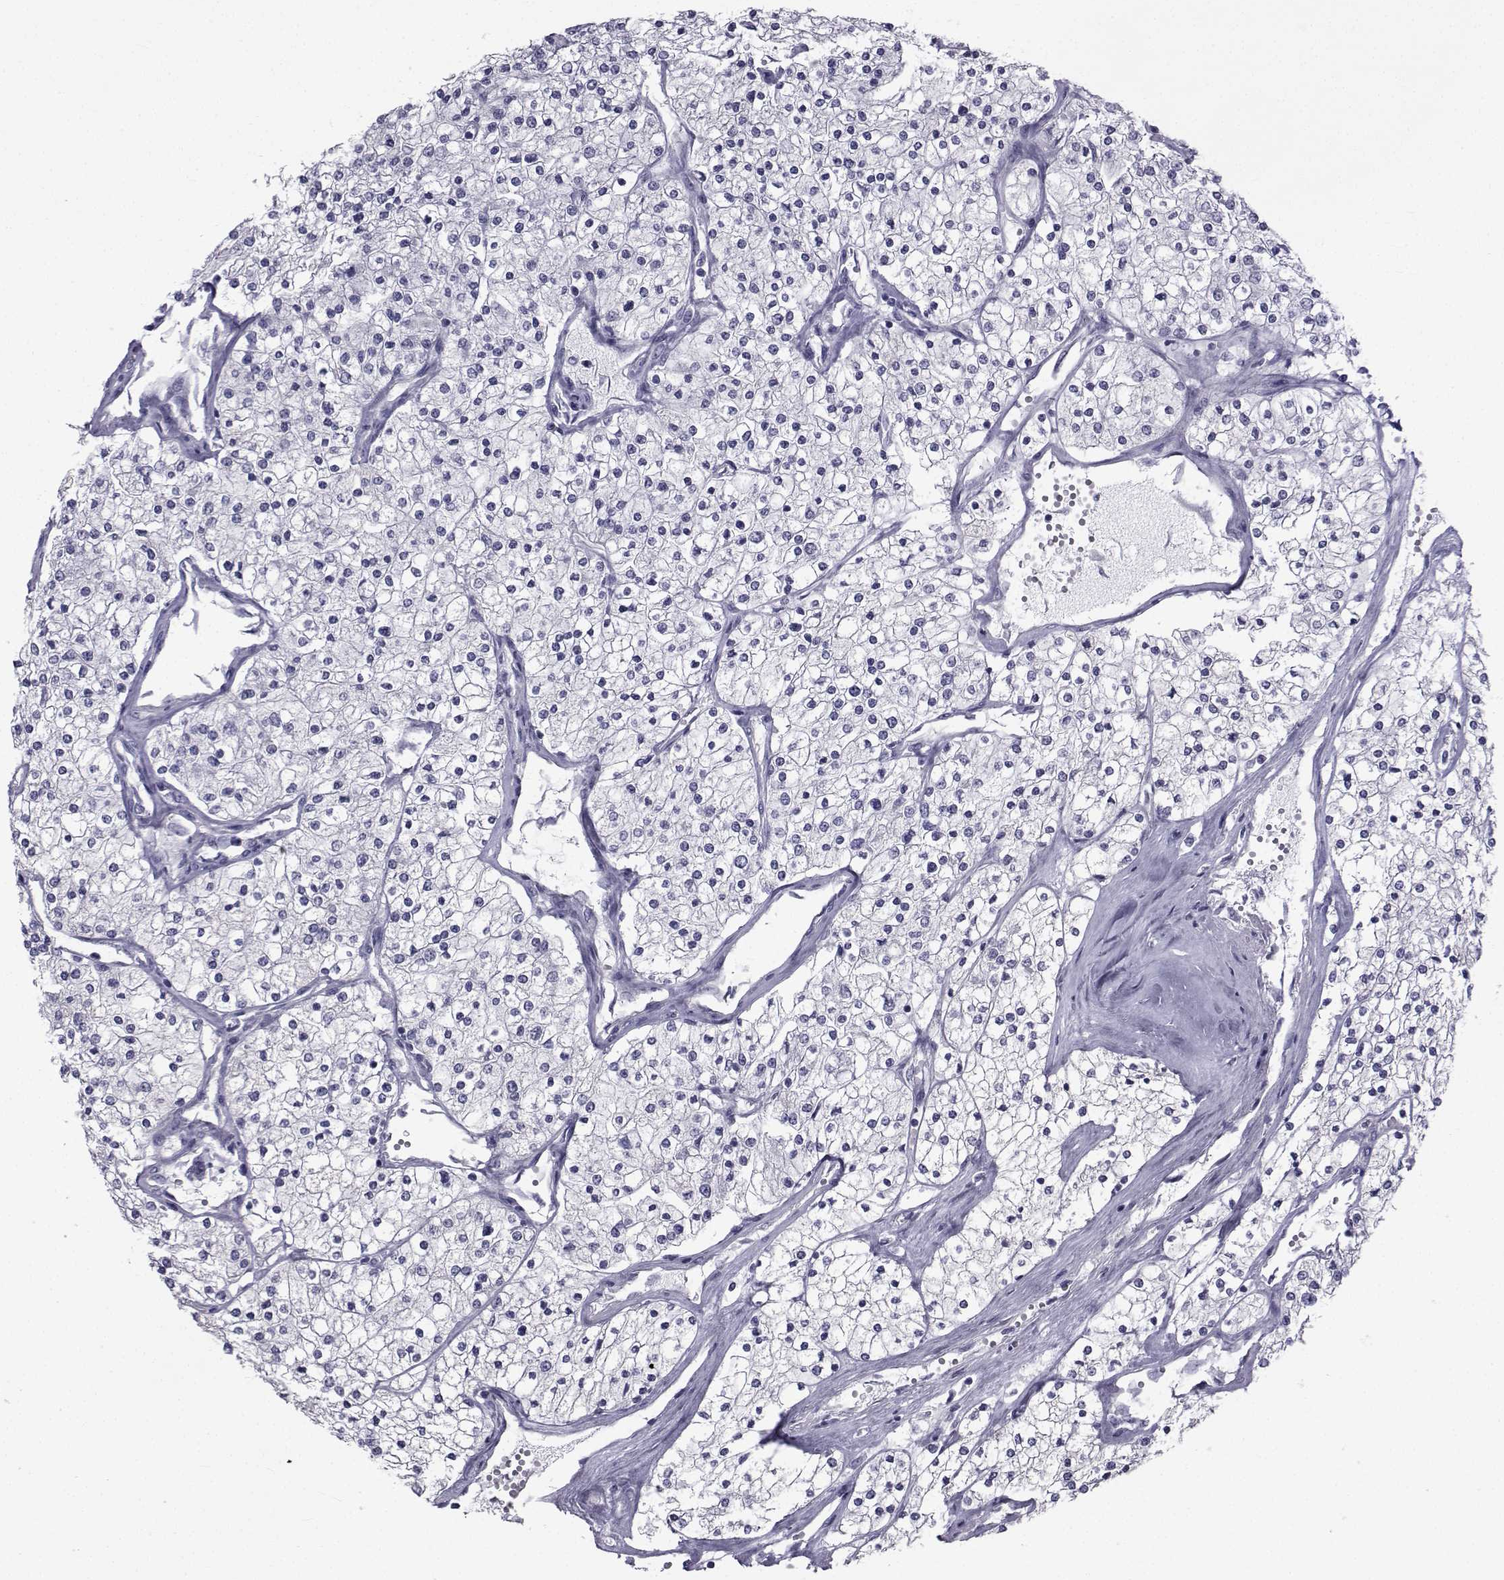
{"staining": {"intensity": "negative", "quantity": "none", "location": "none"}, "tissue": "renal cancer", "cell_type": "Tumor cells", "image_type": "cancer", "snomed": [{"axis": "morphology", "description": "Adenocarcinoma, NOS"}, {"axis": "topography", "description": "Kidney"}], "caption": "Tumor cells show no significant staining in renal cancer.", "gene": "FDXR", "patient": {"sex": "male", "age": 80}}